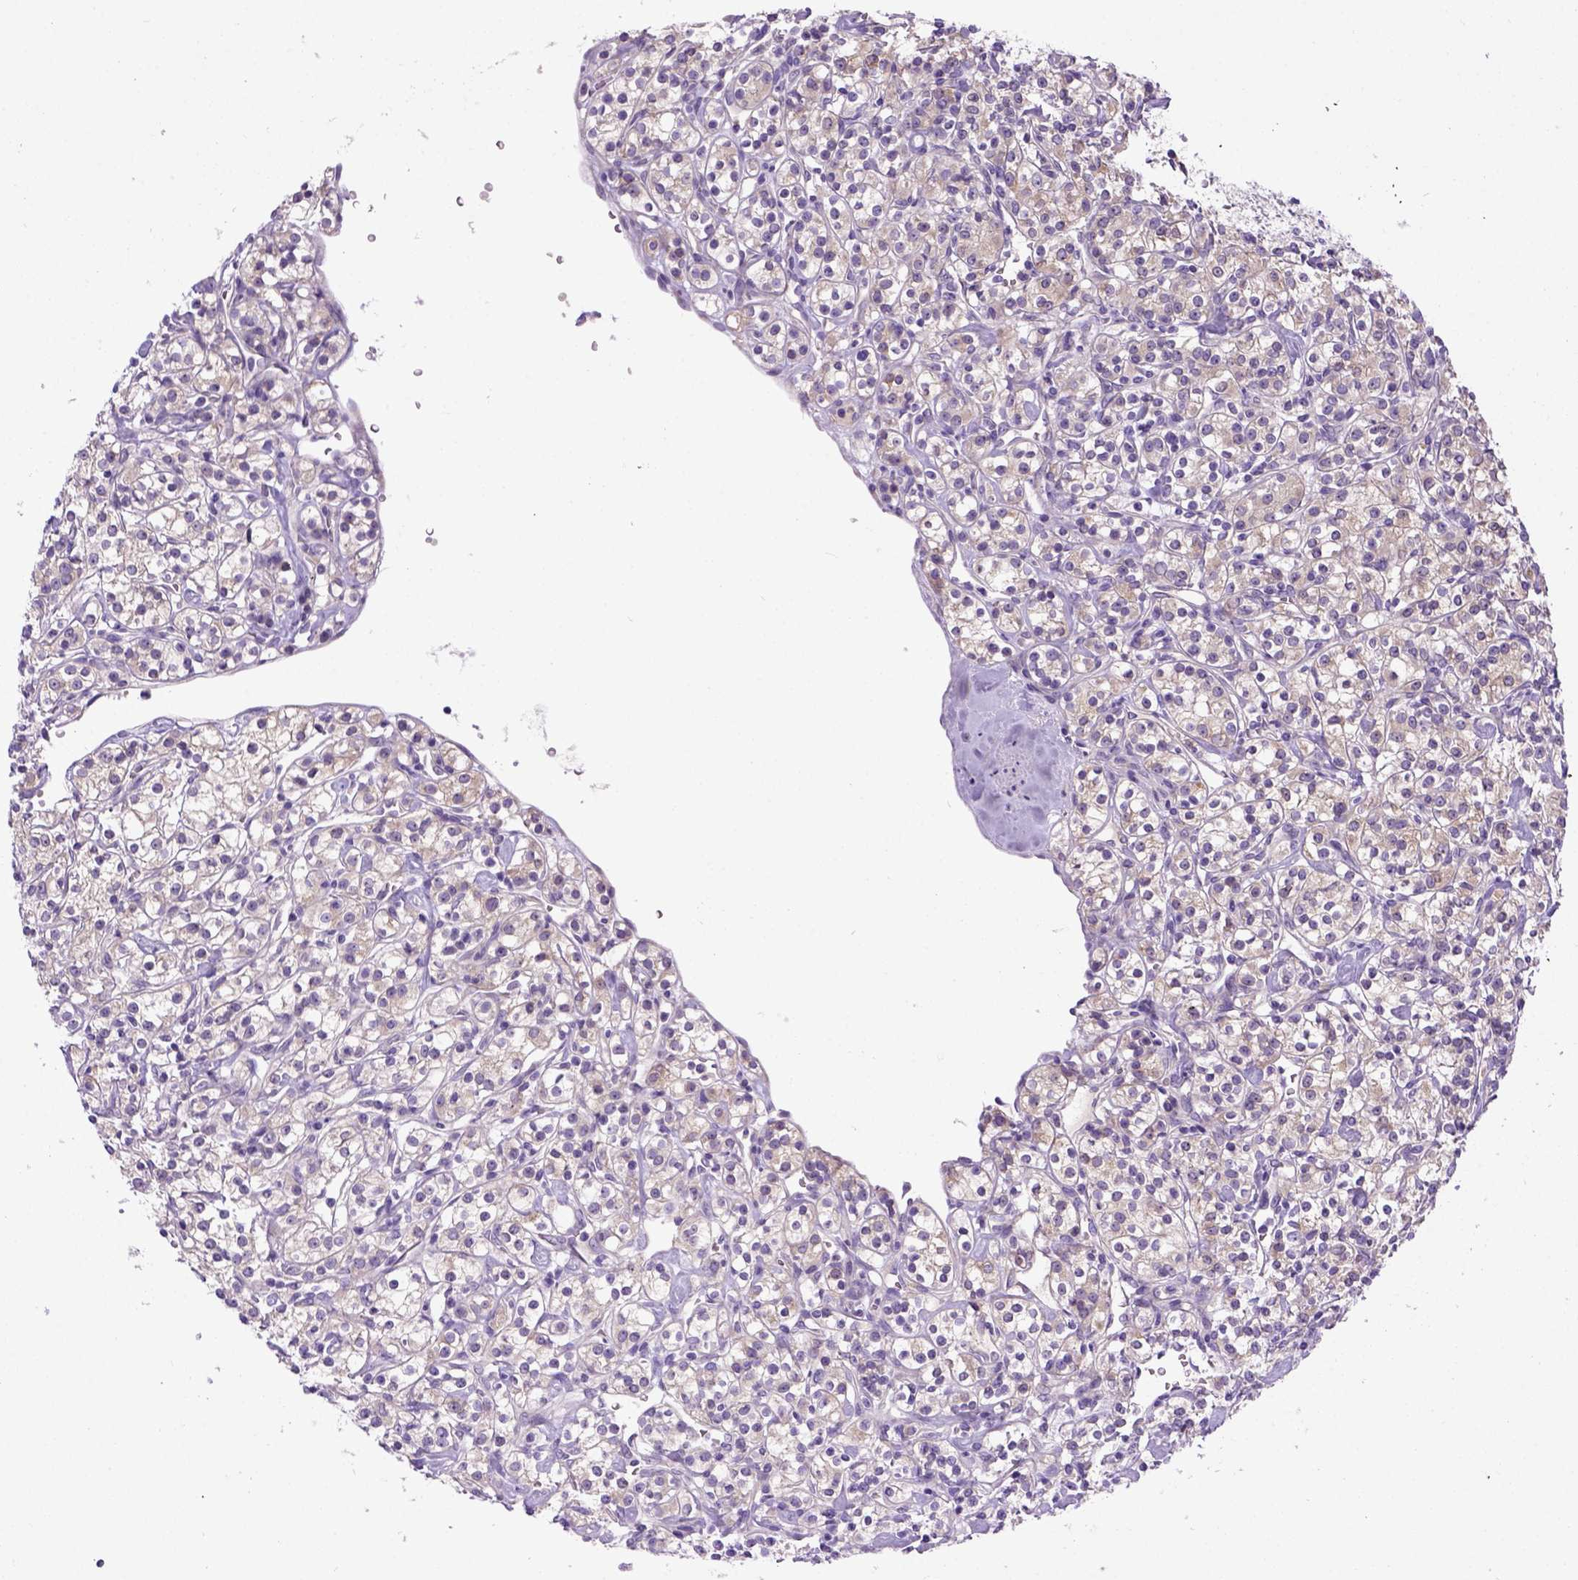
{"staining": {"intensity": "weak", "quantity": ">75%", "location": "cytoplasmic/membranous"}, "tissue": "renal cancer", "cell_type": "Tumor cells", "image_type": "cancer", "snomed": [{"axis": "morphology", "description": "Adenocarcinoma, NOS"}, {"axis": "topography", "description": "Kidney"}], "caption": "Brown immunohistochemical staining in human renal adenocarcinoma exhibits weak cytoplasmic/membranous positivity in about >75% of tumor cells.", "gene": "NEK5", "patient": {"sex": "male", "age": 77}}